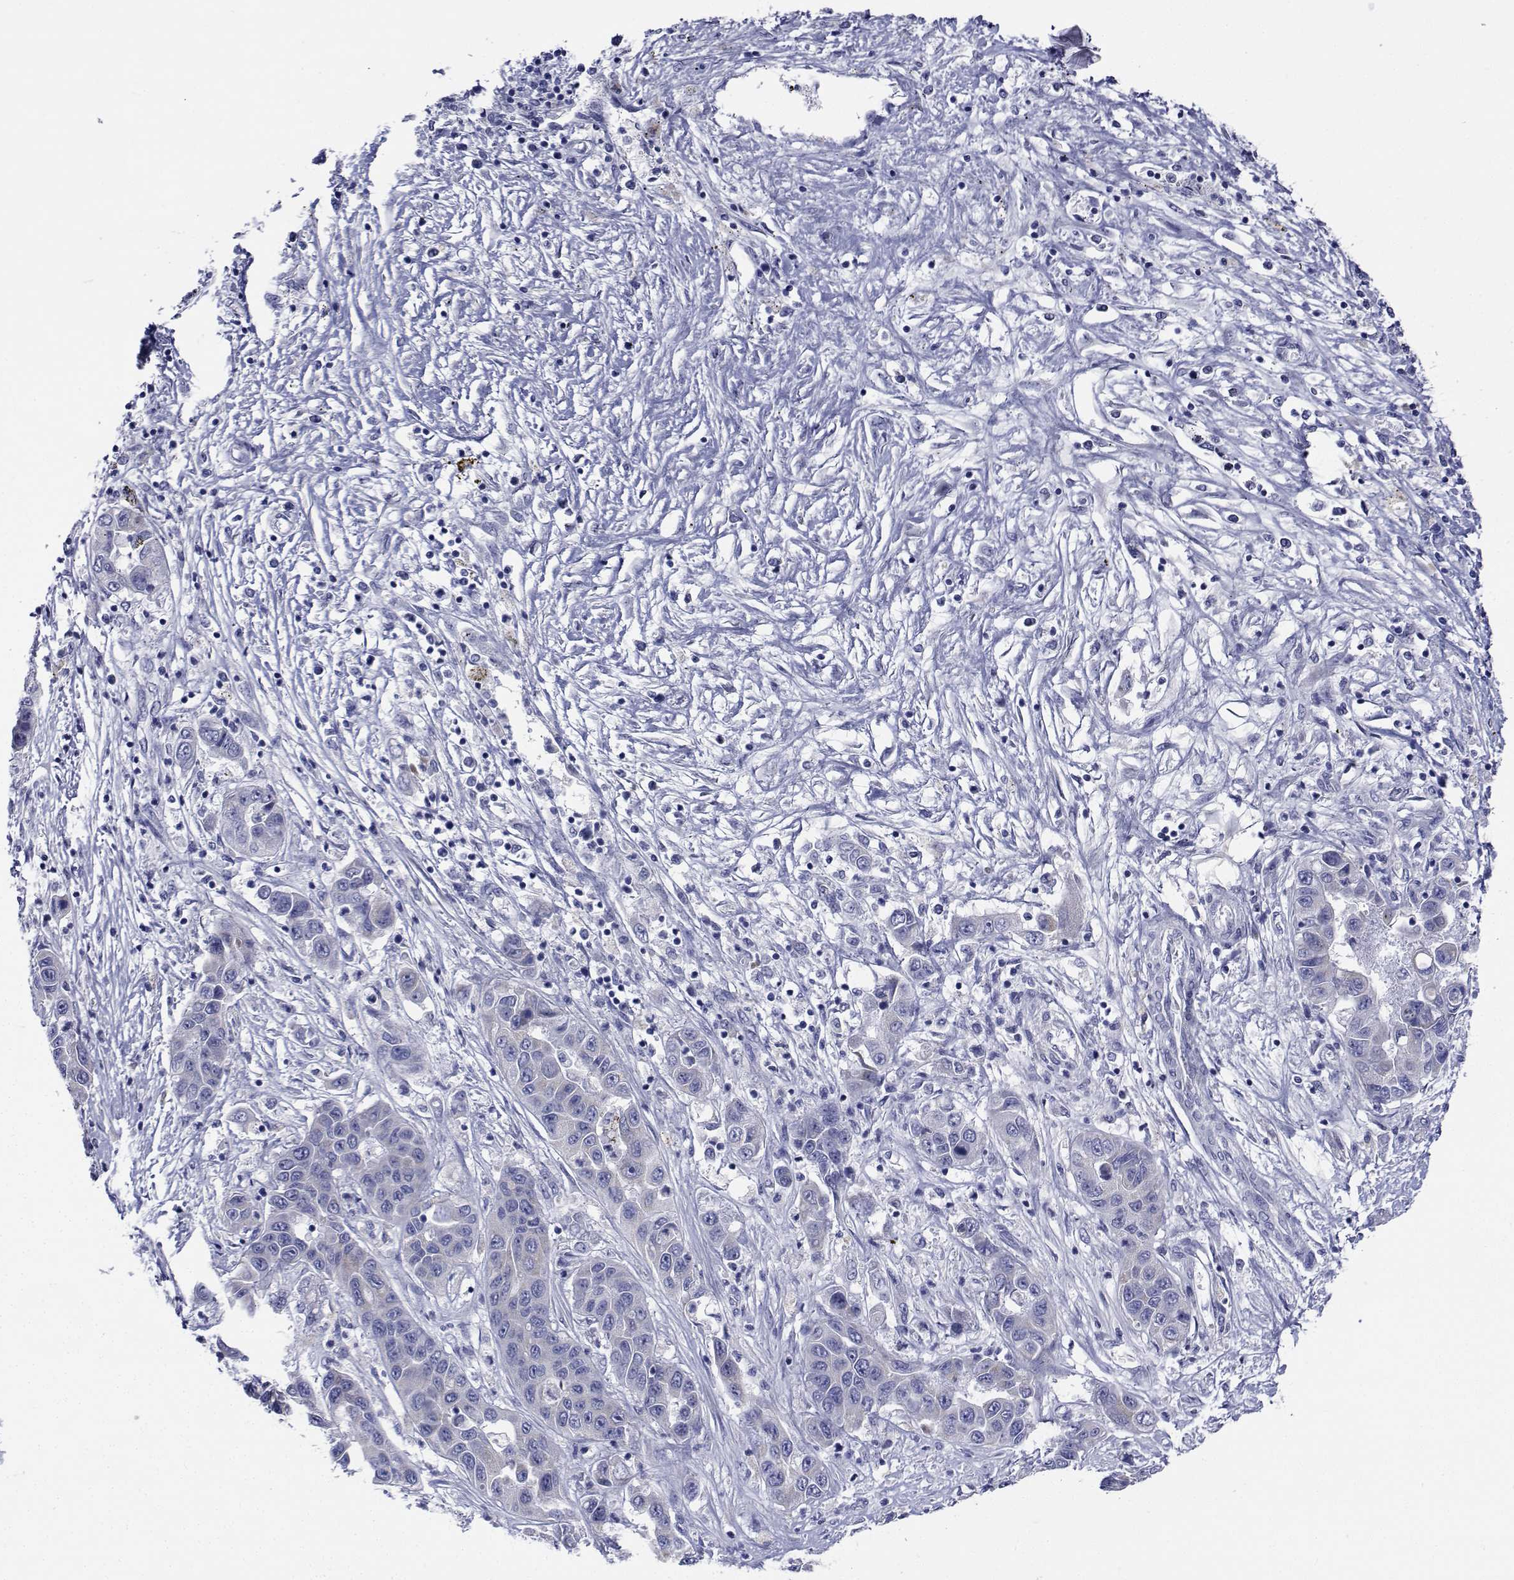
{"staining": {"intensity": "negative", "quantity": "none", "location": "none"}, "tissue": "liver cancer", "cell_type": "Tumor cells", "image_type": "cancer", "snomed": [{"axis": "morphology", "description": "Cholangiocarcinoma"}, {"axis": "topography", "description": "Liver"}], "caption": "The immunohistochemistry (IHC) histopathology image has no significant staining in tumor cells of cholangiocarcinoma (liver) tissue.", "gene": "CDHR3", "patient": {"sex": "female", "age": 52}}